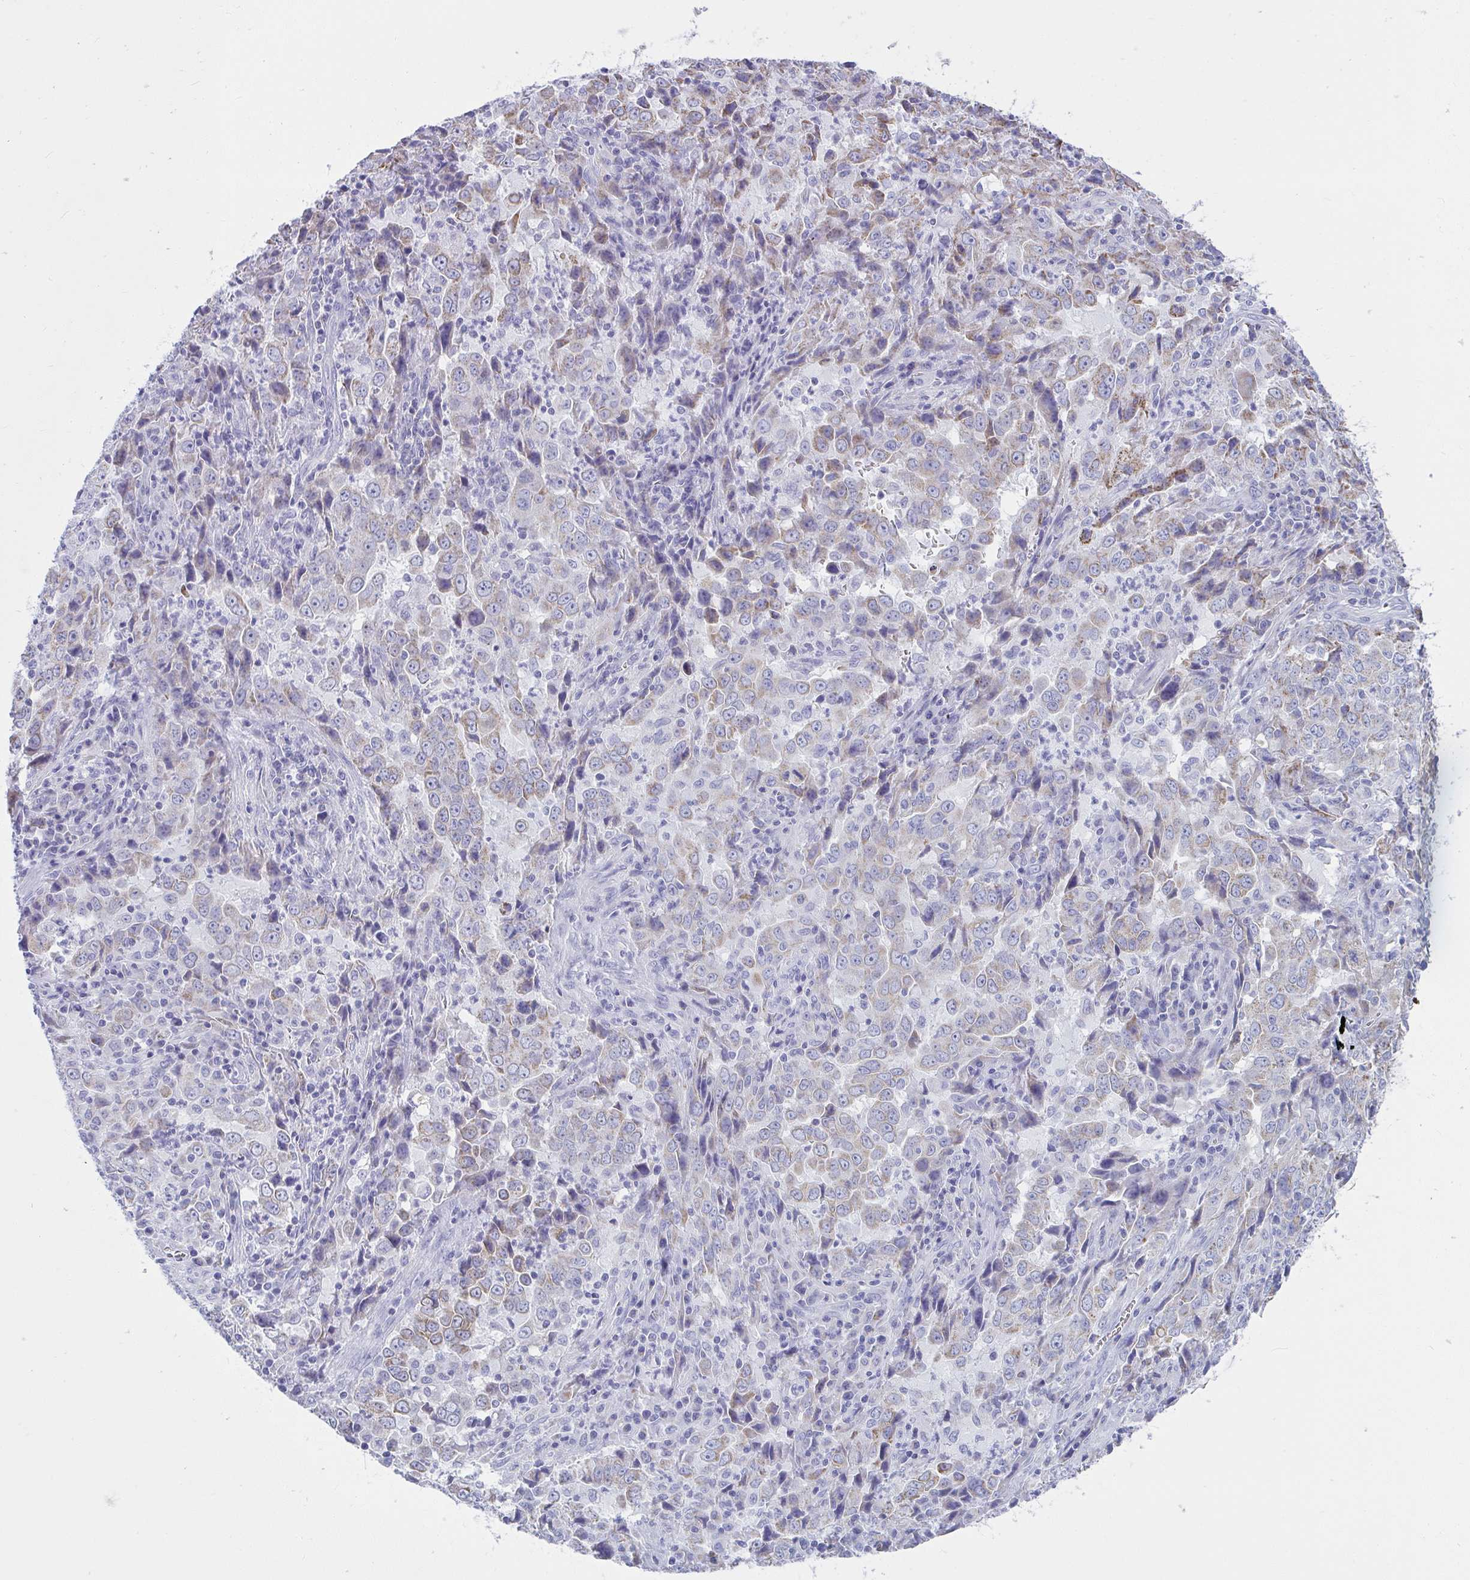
{"staining": {"intensity": "weak", "quantity": "25%-75%", "location": "cytoplasmic/membranous"}, "tissue": "lung cancer", "cell_type": "Tumor cells", "image_type": "cancer", "snomed": [{"axis": "morphology", "description": "Adenocarcinoma, NOS"}, {"axis": "topography", "description": "Lung"}], "caption": "Protein expression analysis of lung cancer shows weak cytoplasmic/membranous staining in approximately 25%-75% of tumor cells. Nuclei are stained in blue.", "gene": "SLC6A1", "patient": {"sex": "male", "age": 67}}